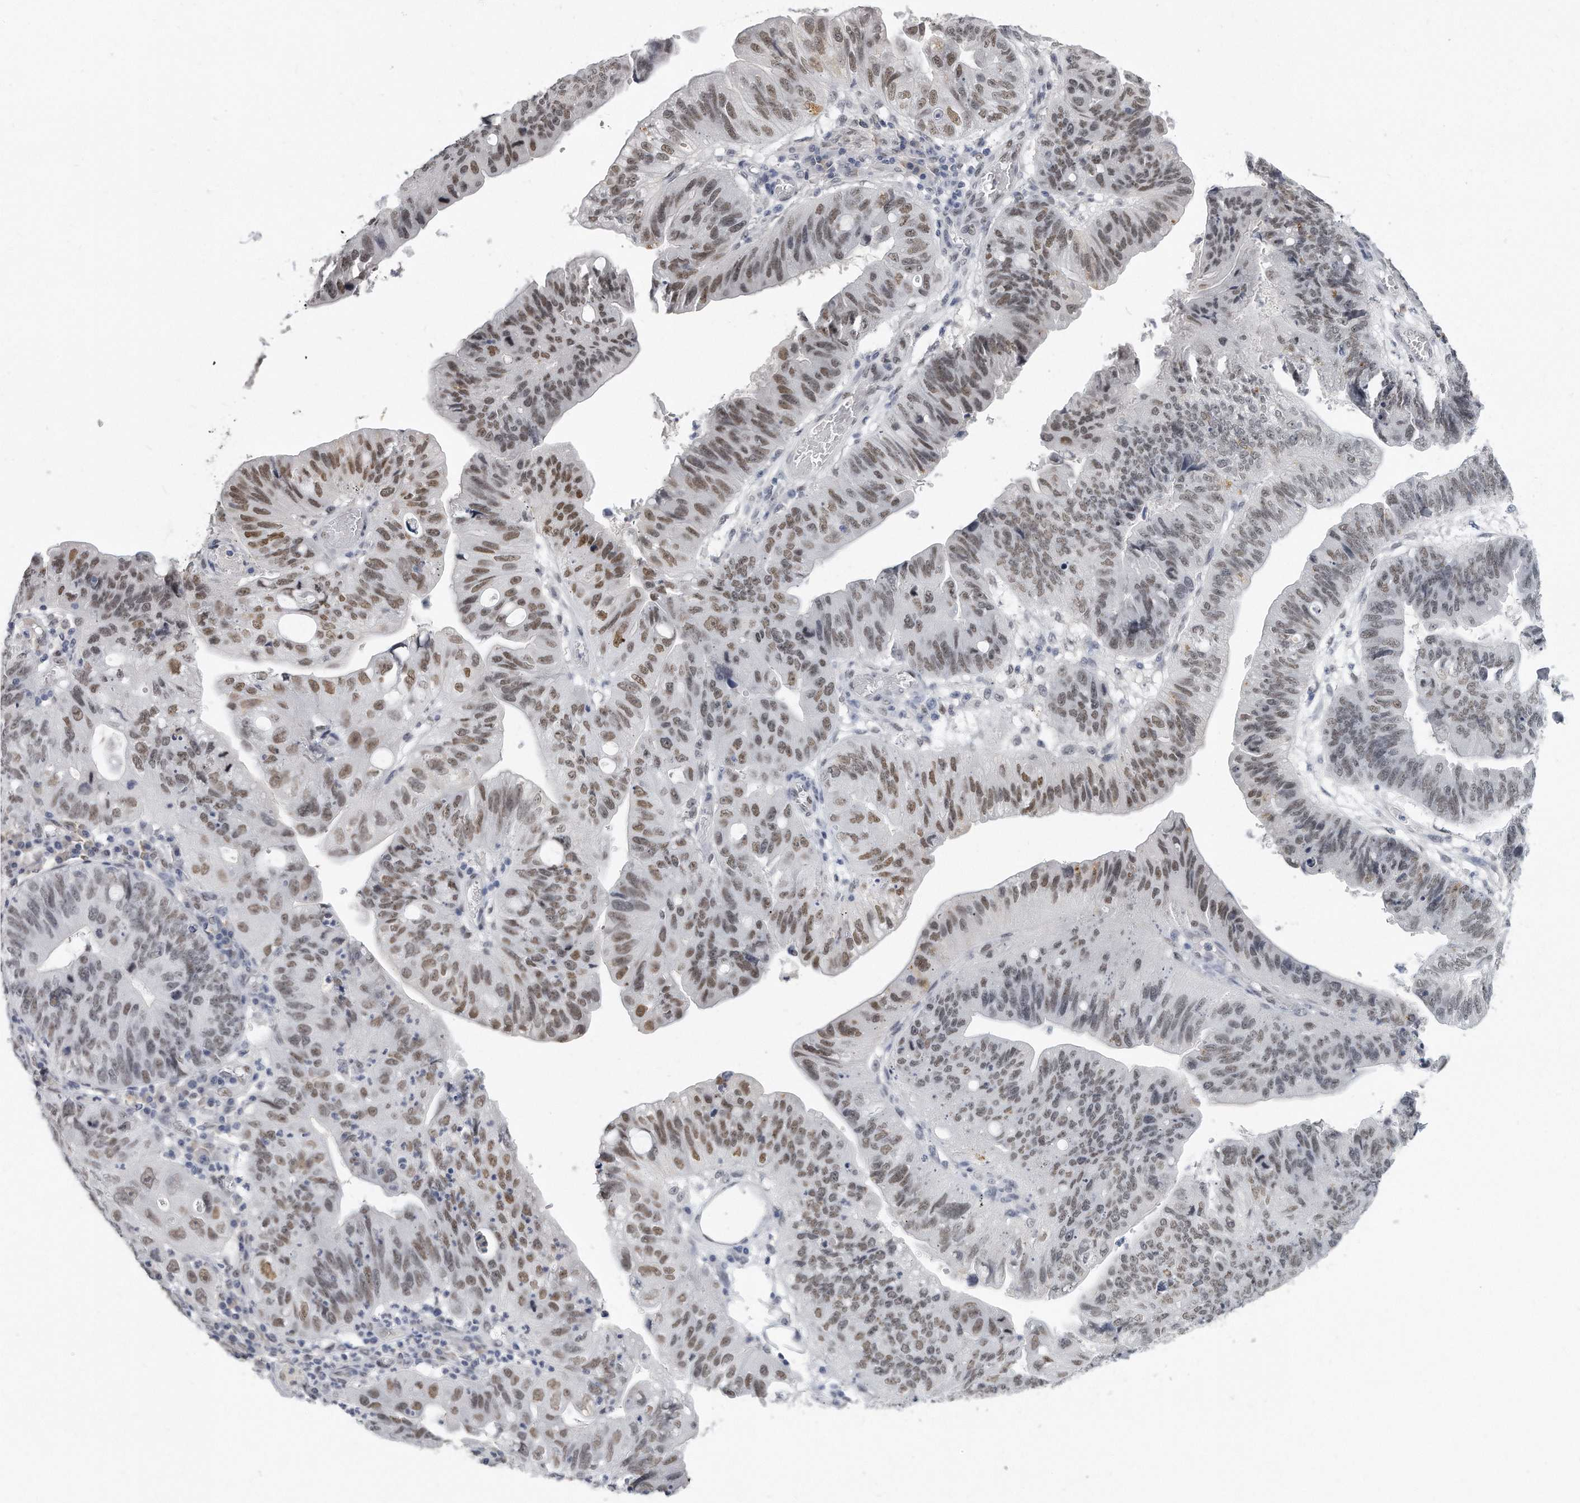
{"staining": {"intensity": "moderate", "quantity": ">75%", "location": "nuclear"}, "tissue": "stomach cancer", "cell_type": "Tumor cells", "image_type": "cancer", "snomed": [{"axis": "morphology", "description": "Adenocarcinoma, NOS"}, {"axis": "topography", "description": "Stomach"}], "caption": "Brown immunohistochemical staining in stomach adenocarcinoma reveals moderate nuclear expression in about >75% of tumor cells.", "gene": "CTBP2", "patient": {"sex": "male", "age": 59}}